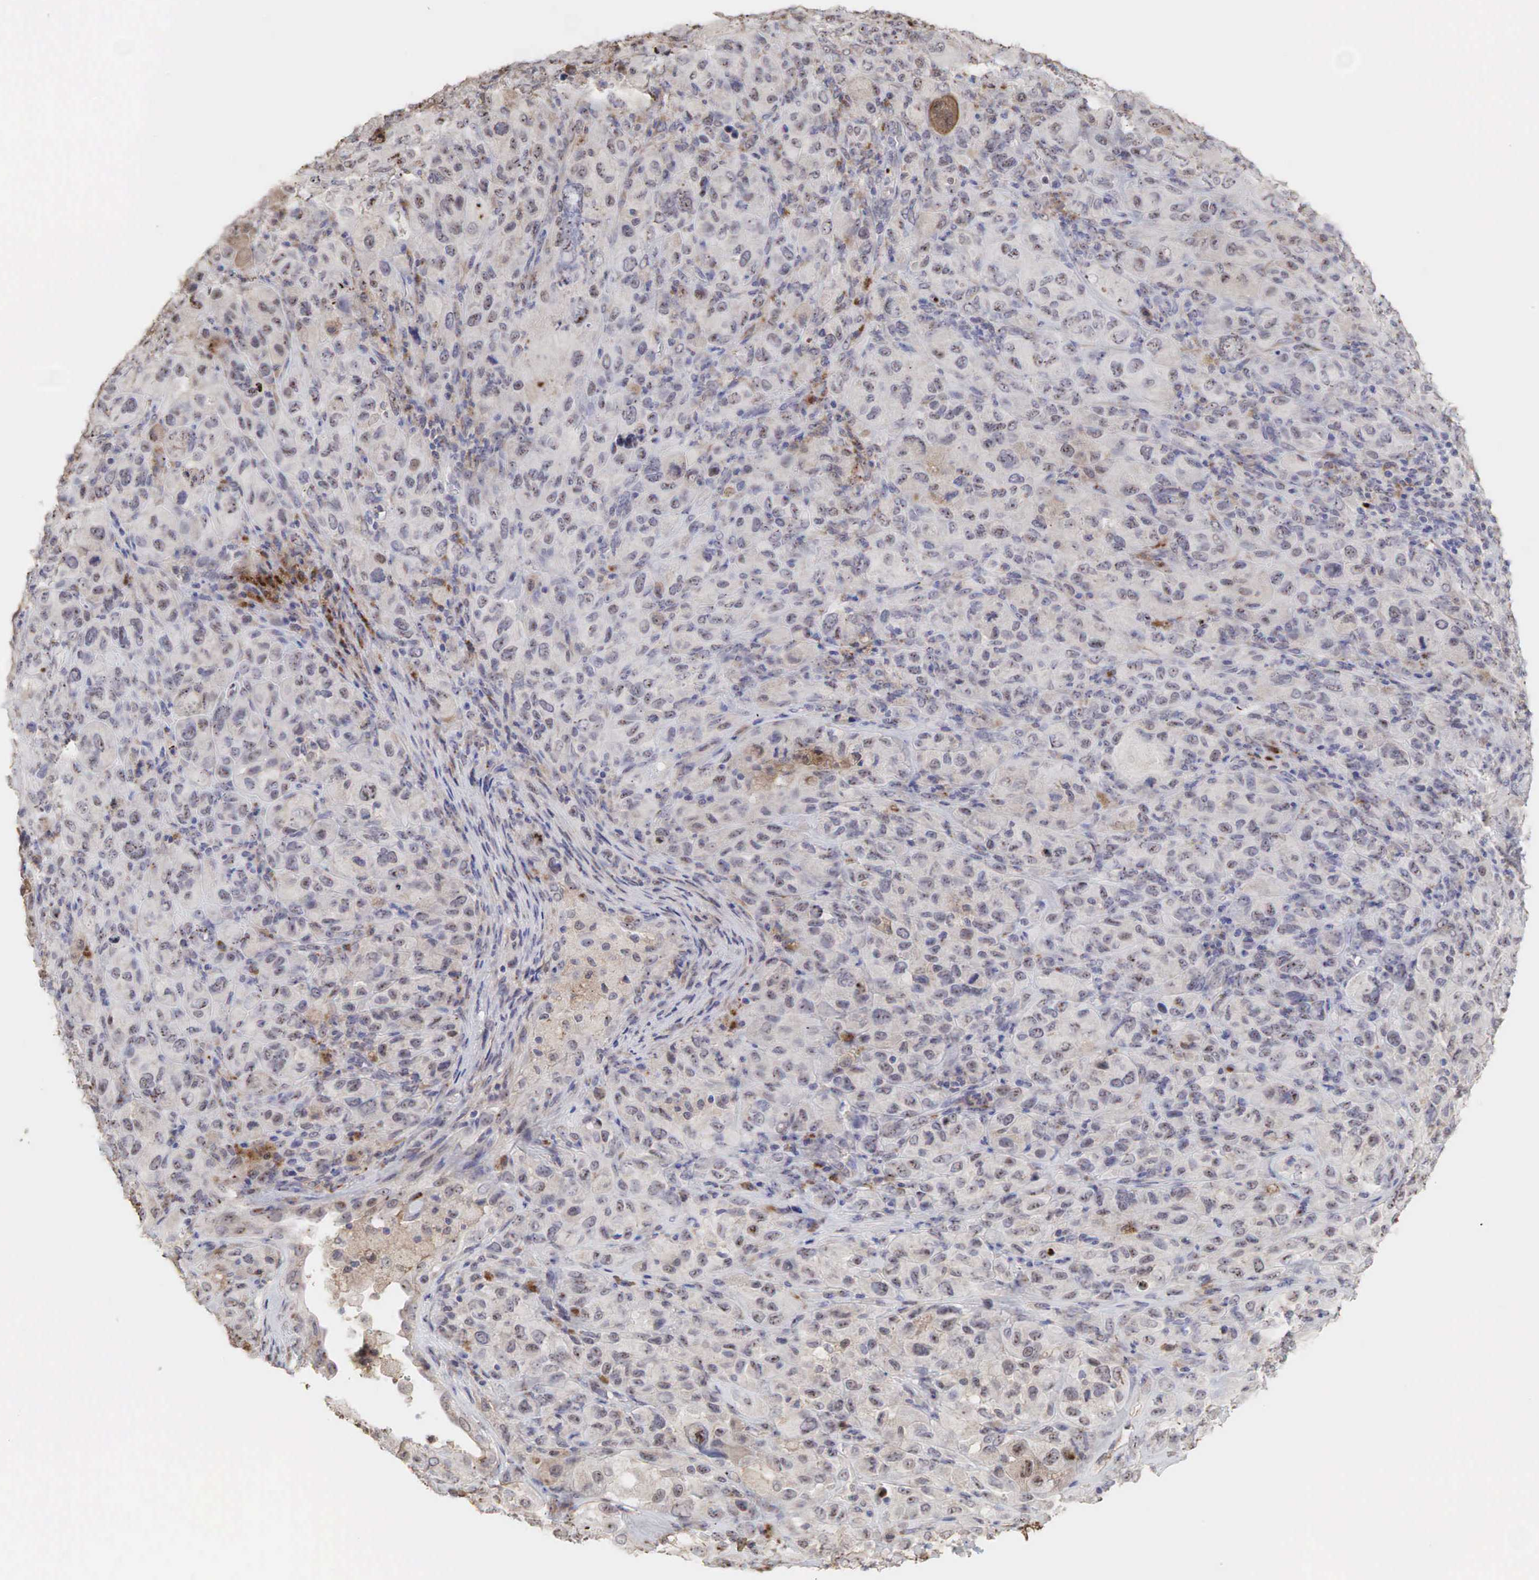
{"staining": {"intensity": "moderate", "quantity": "25%-75%", "location": "cytoplasmic/membranous,nuclear"}, "tissue": "melanoma", "cell_type": "Tumor cells", "image_type": "cancer", "snomed": [{"axis": "morphology", "description": "Malignant melanoma, Metastatic site"}, {"axis": "topography", "description": "Skin"}], "caption": "This is an image of immunohistochemistry staining of malignant melanoma (metastatic site), which shows moderate expression in the cytoplasmic/membranous and nuclear of tumor cells.", "gene": "DKC1", "patient": {"sex": "male", "age": 32}}